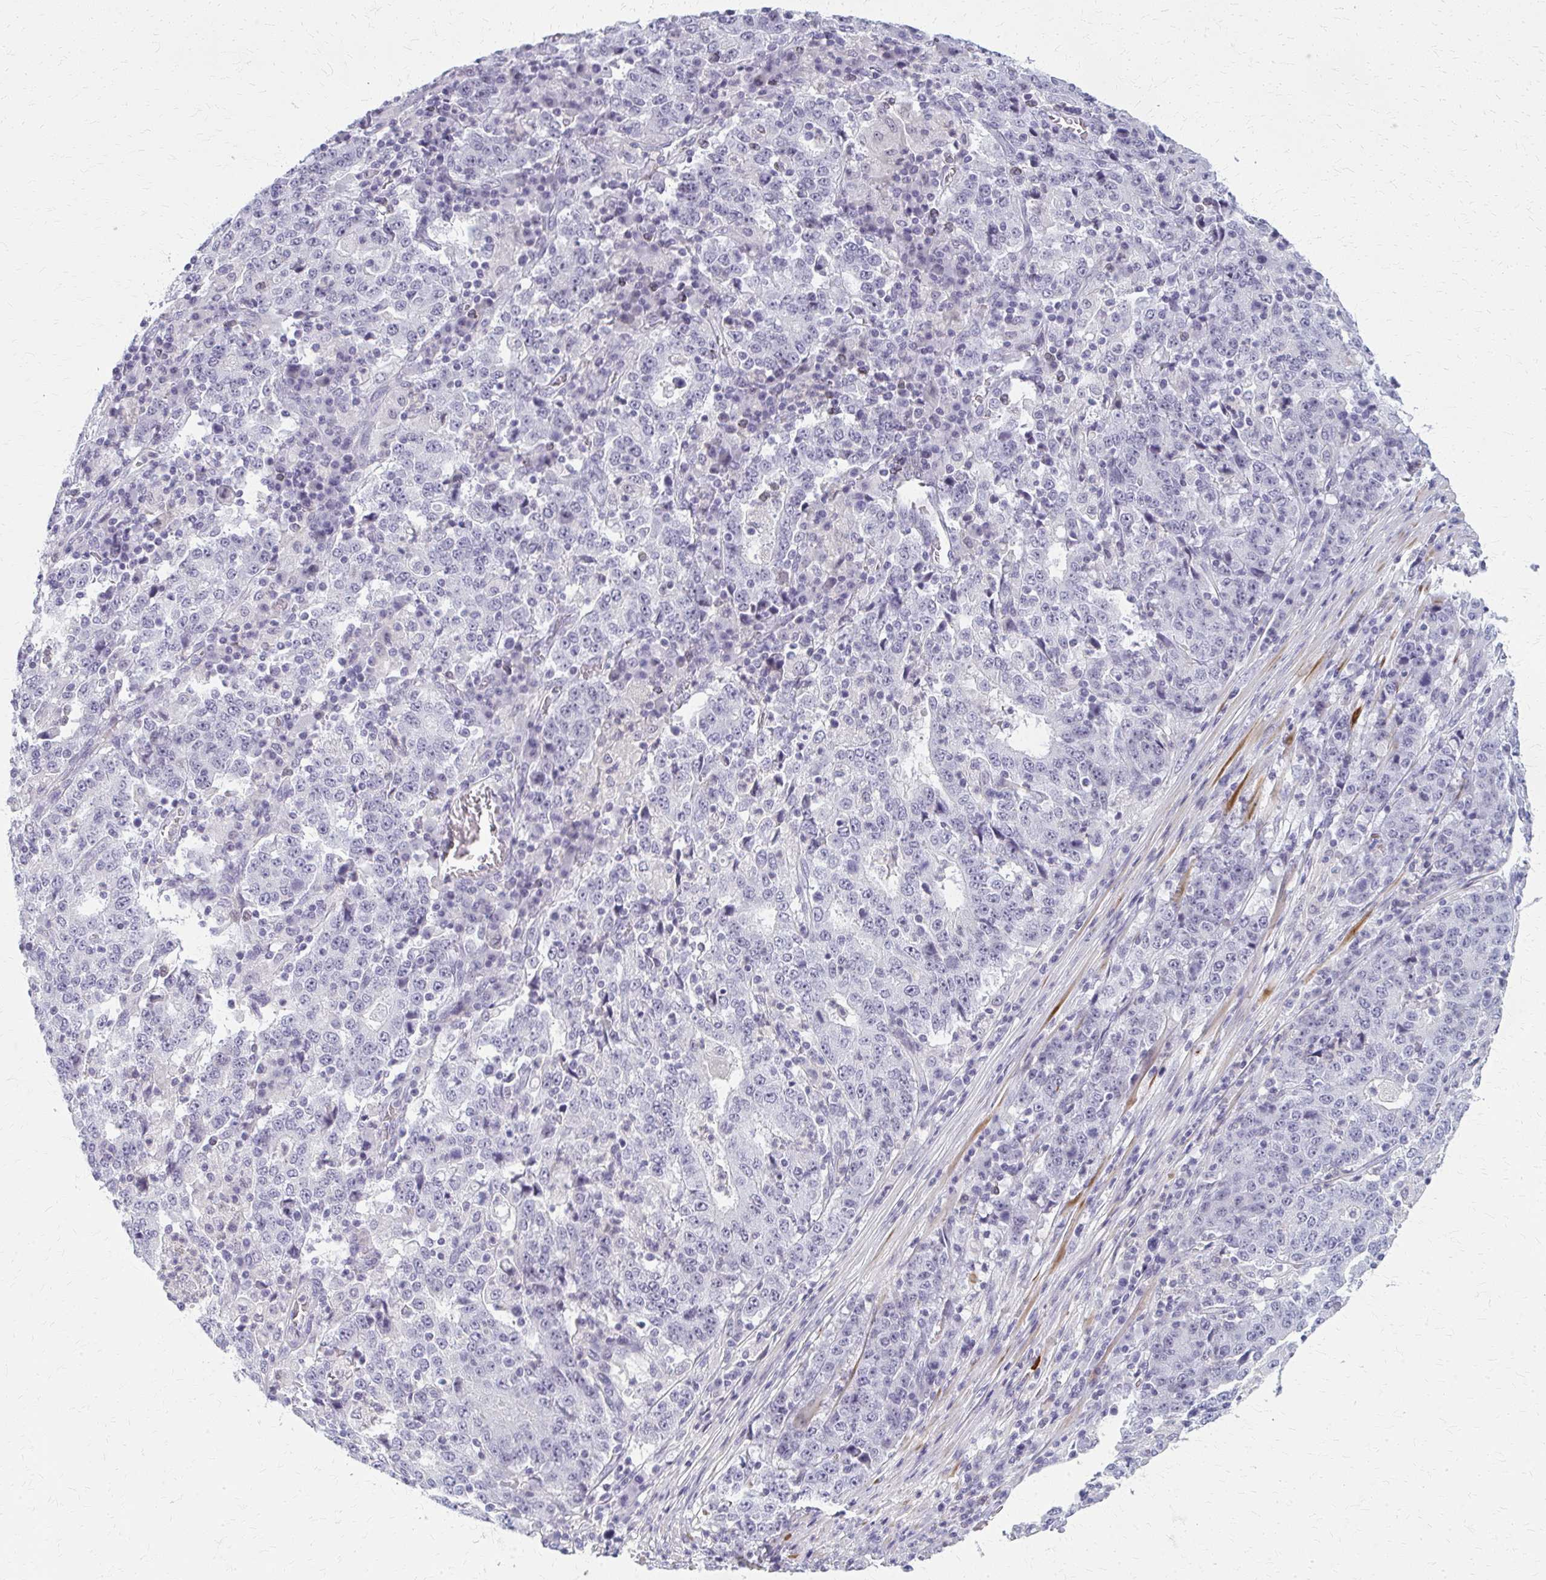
{"staining": {"intensity": "negative", "quantity": "none", "location": "none"}, "tissue": "stomach cancer", "cell_type": "Tumor cells", "image_type": "cancer", "snomed": [{"axis": "morphology", "description": "Adenocarcinoma, NOS"}, {"axis": "topography", "description": "Stomach"}], "caption": "A histopathology image of human stomach cancer is negative for staining in tumor cells. (Stains: DAB IHC with hematoxylin counter stain, Microscopy: brightfield microscopy at high magnification).", "gene": "CASQ2", "patient": {"sex": "male", "age": 59}}